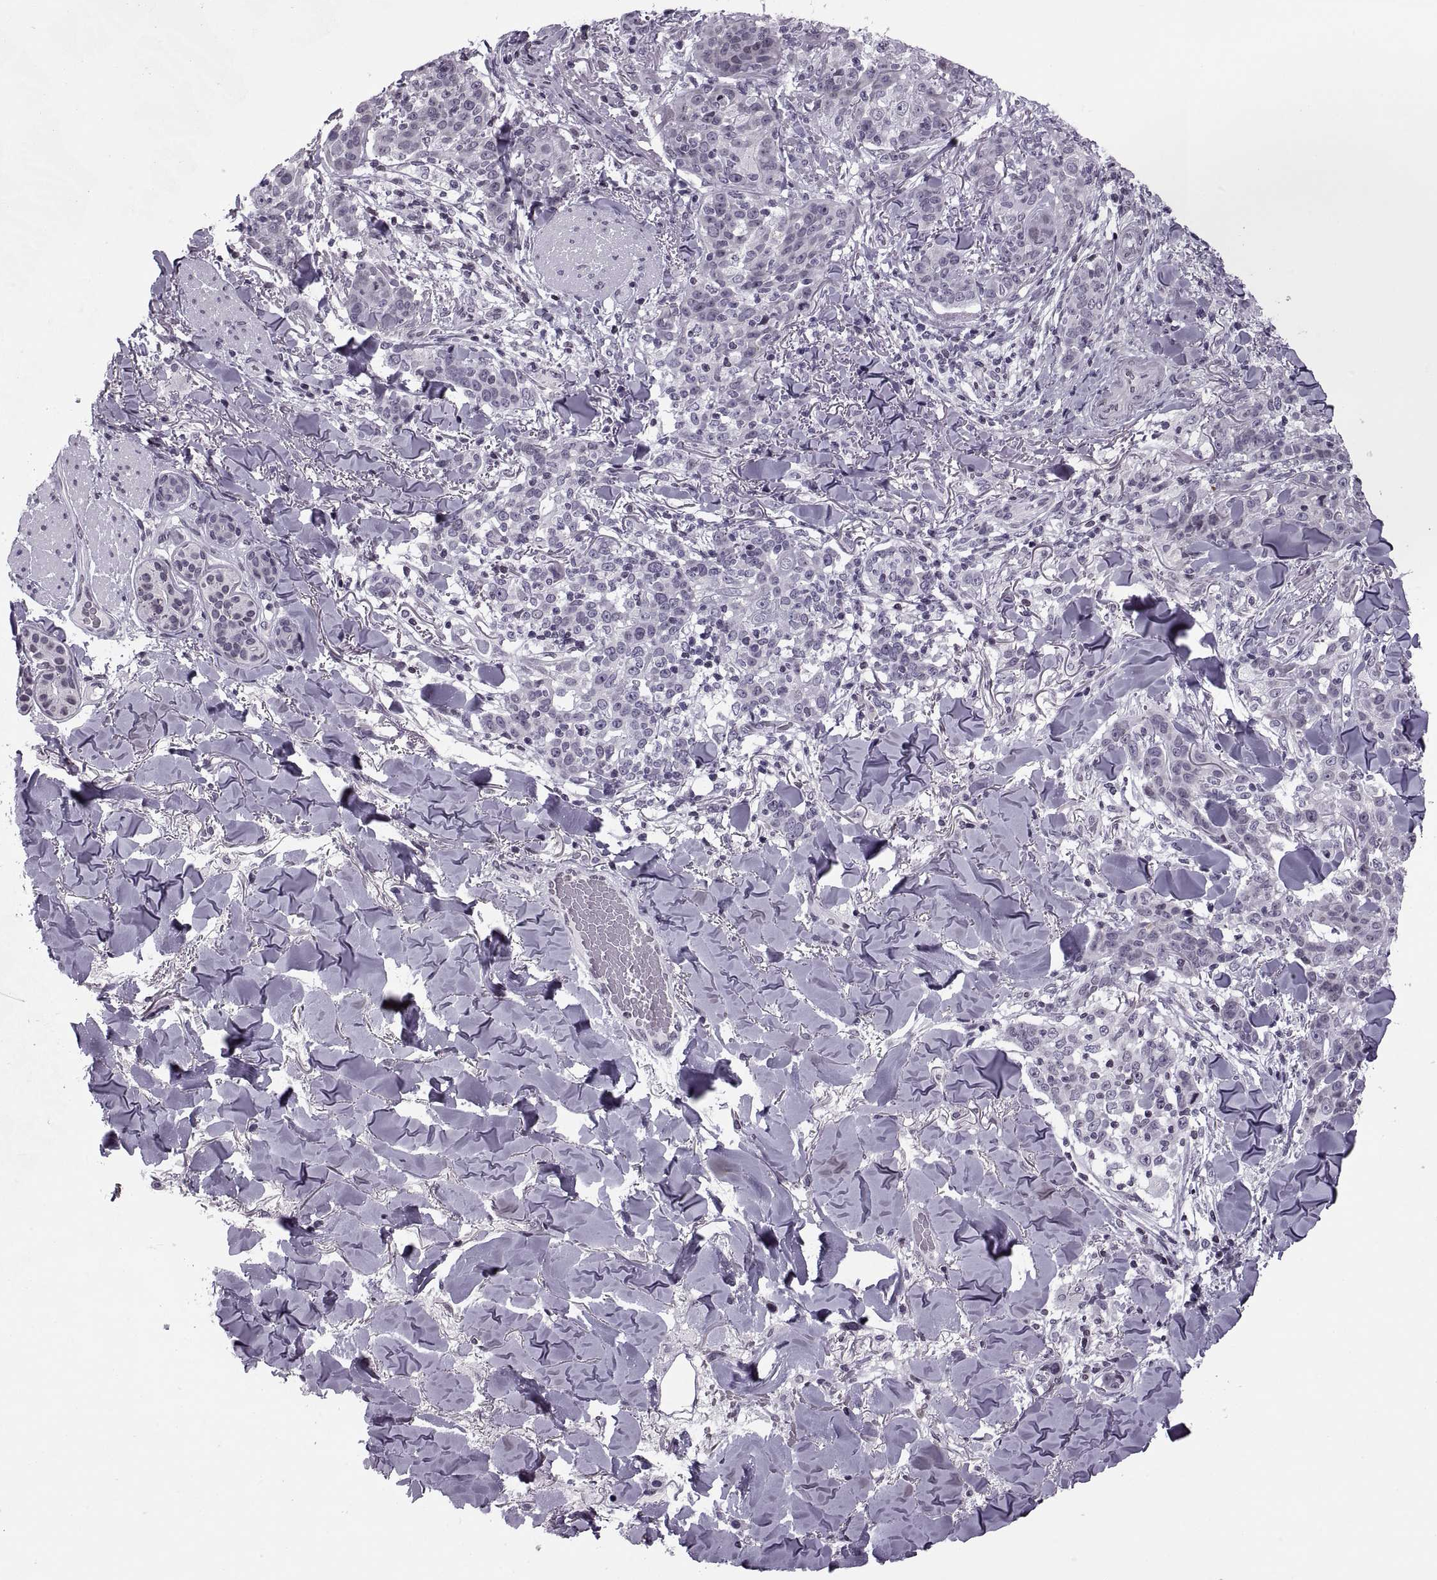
{"staining": {"intensity": "negative", "quantity": "none", "location": "none"}, "tissue": "skin cancer", "cell_type": "Tumor cells", "image_type": "cancer", "snomed": [{"axis": "morphology", "description": "Normal tissue, NOS"}, {"axis": "morphology", "description": "Squamous cell carcinoma, NOS"}, {"axis": "topography", "description": "Skin"}], "caption": "High magnification brightfield microscopy of skin cancer stained with DAB (brown) and counterstained with hematoxylin (blue): tumor cells show no significant staining.", "gene": "H1-8", "patient": {"sex": "female", "age": 83}}